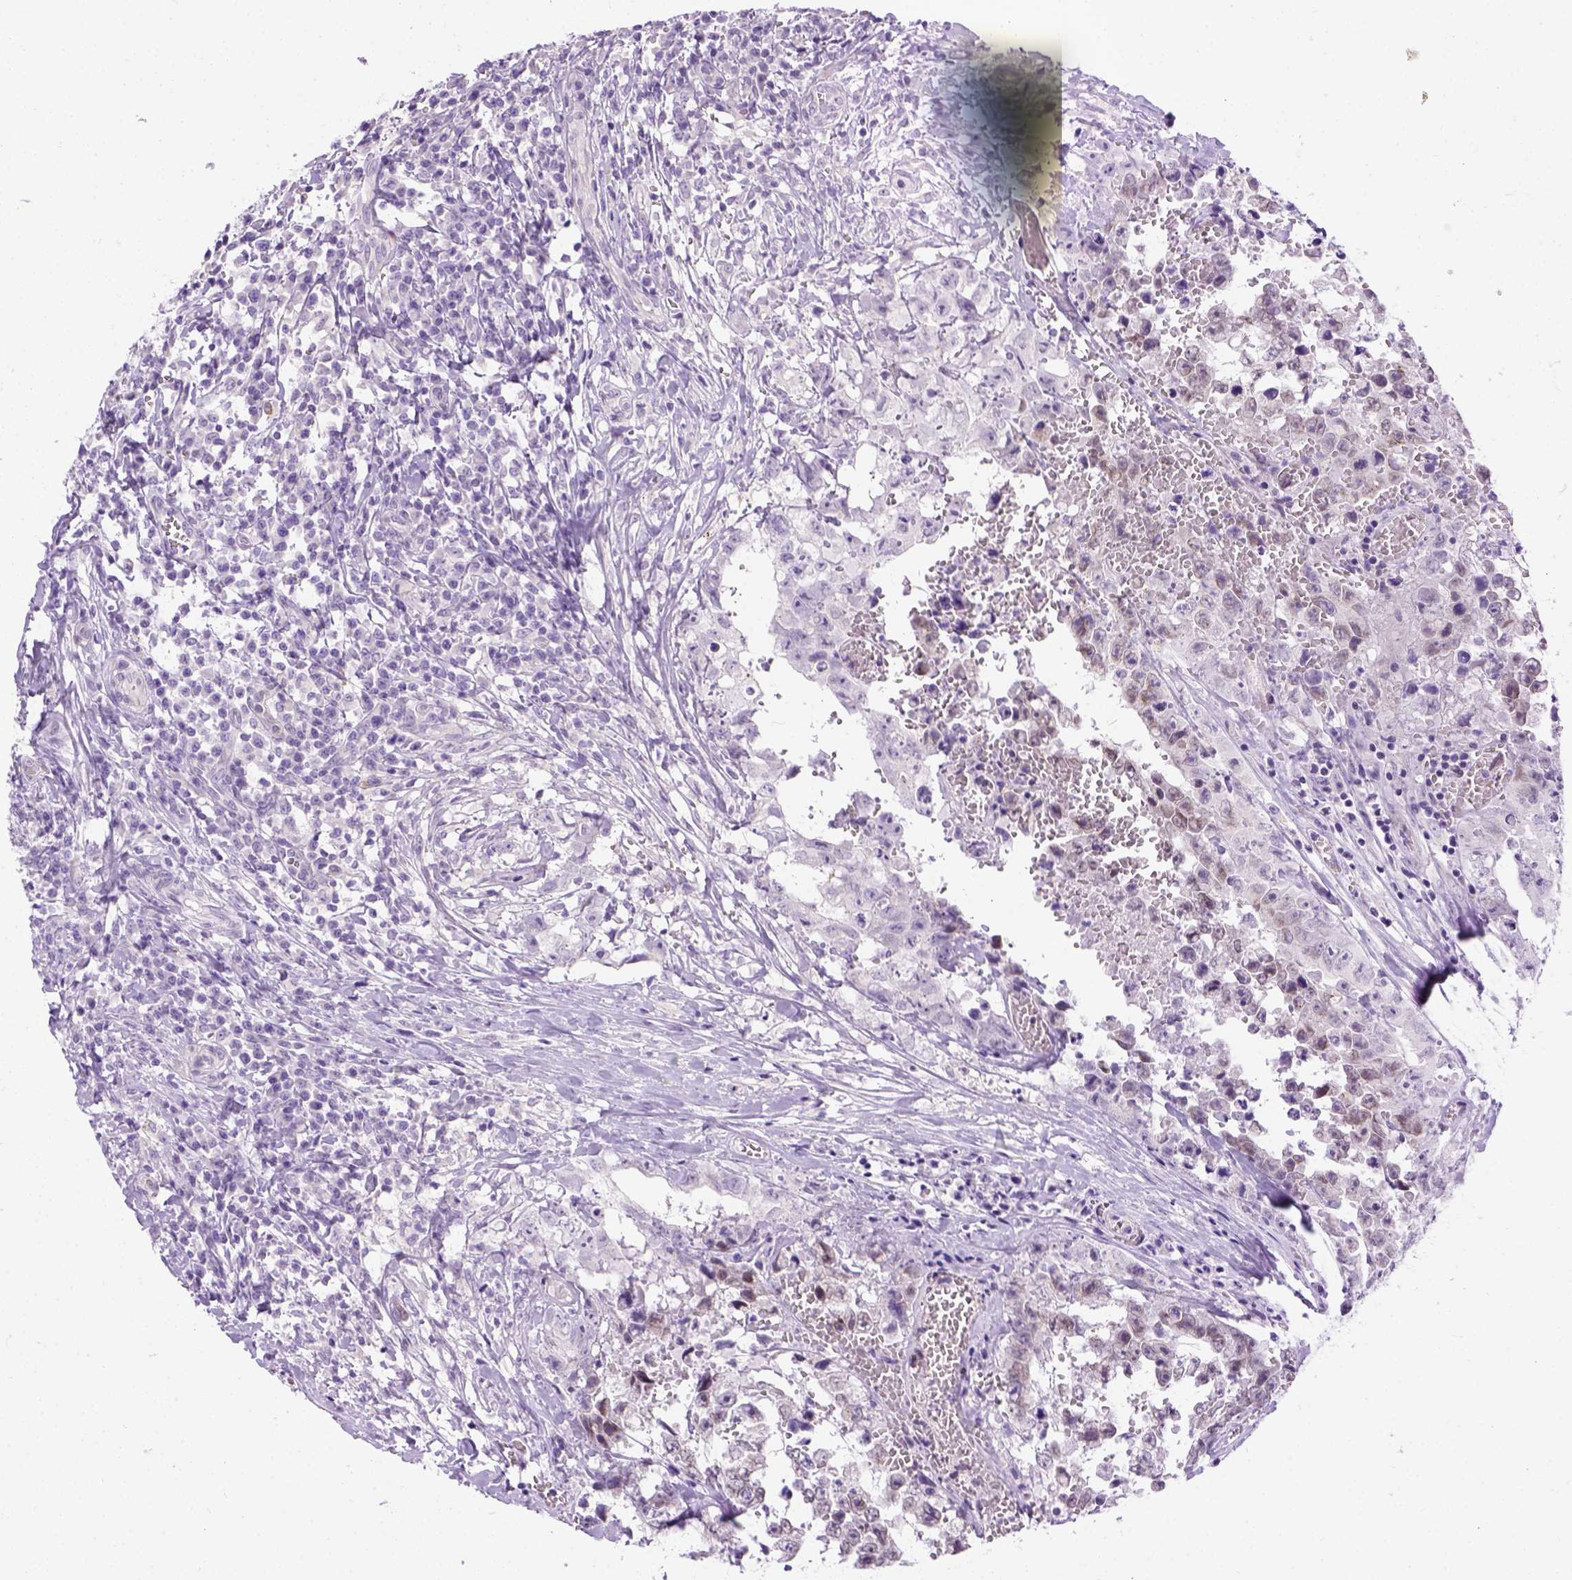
{"staining": {"intensity": "negative", "quantity": "none", "location": "none"}, "tissue": "testis cancer", "cell_type": "Tumor cells", "image_type": "cancer", "snomed": [{"axis": "morphology", "description": "Carcinoma, Embryonal, NOS"}, {"axis": "topography", "description": "Testis"}], "caption": "Immunohistochemical staining of human testis cancer (embryonal carcinoma) reveals no significant positivity in tumor cells.", "gene": "FAM184B", "patient": {"sex": "male", "age": 36}}